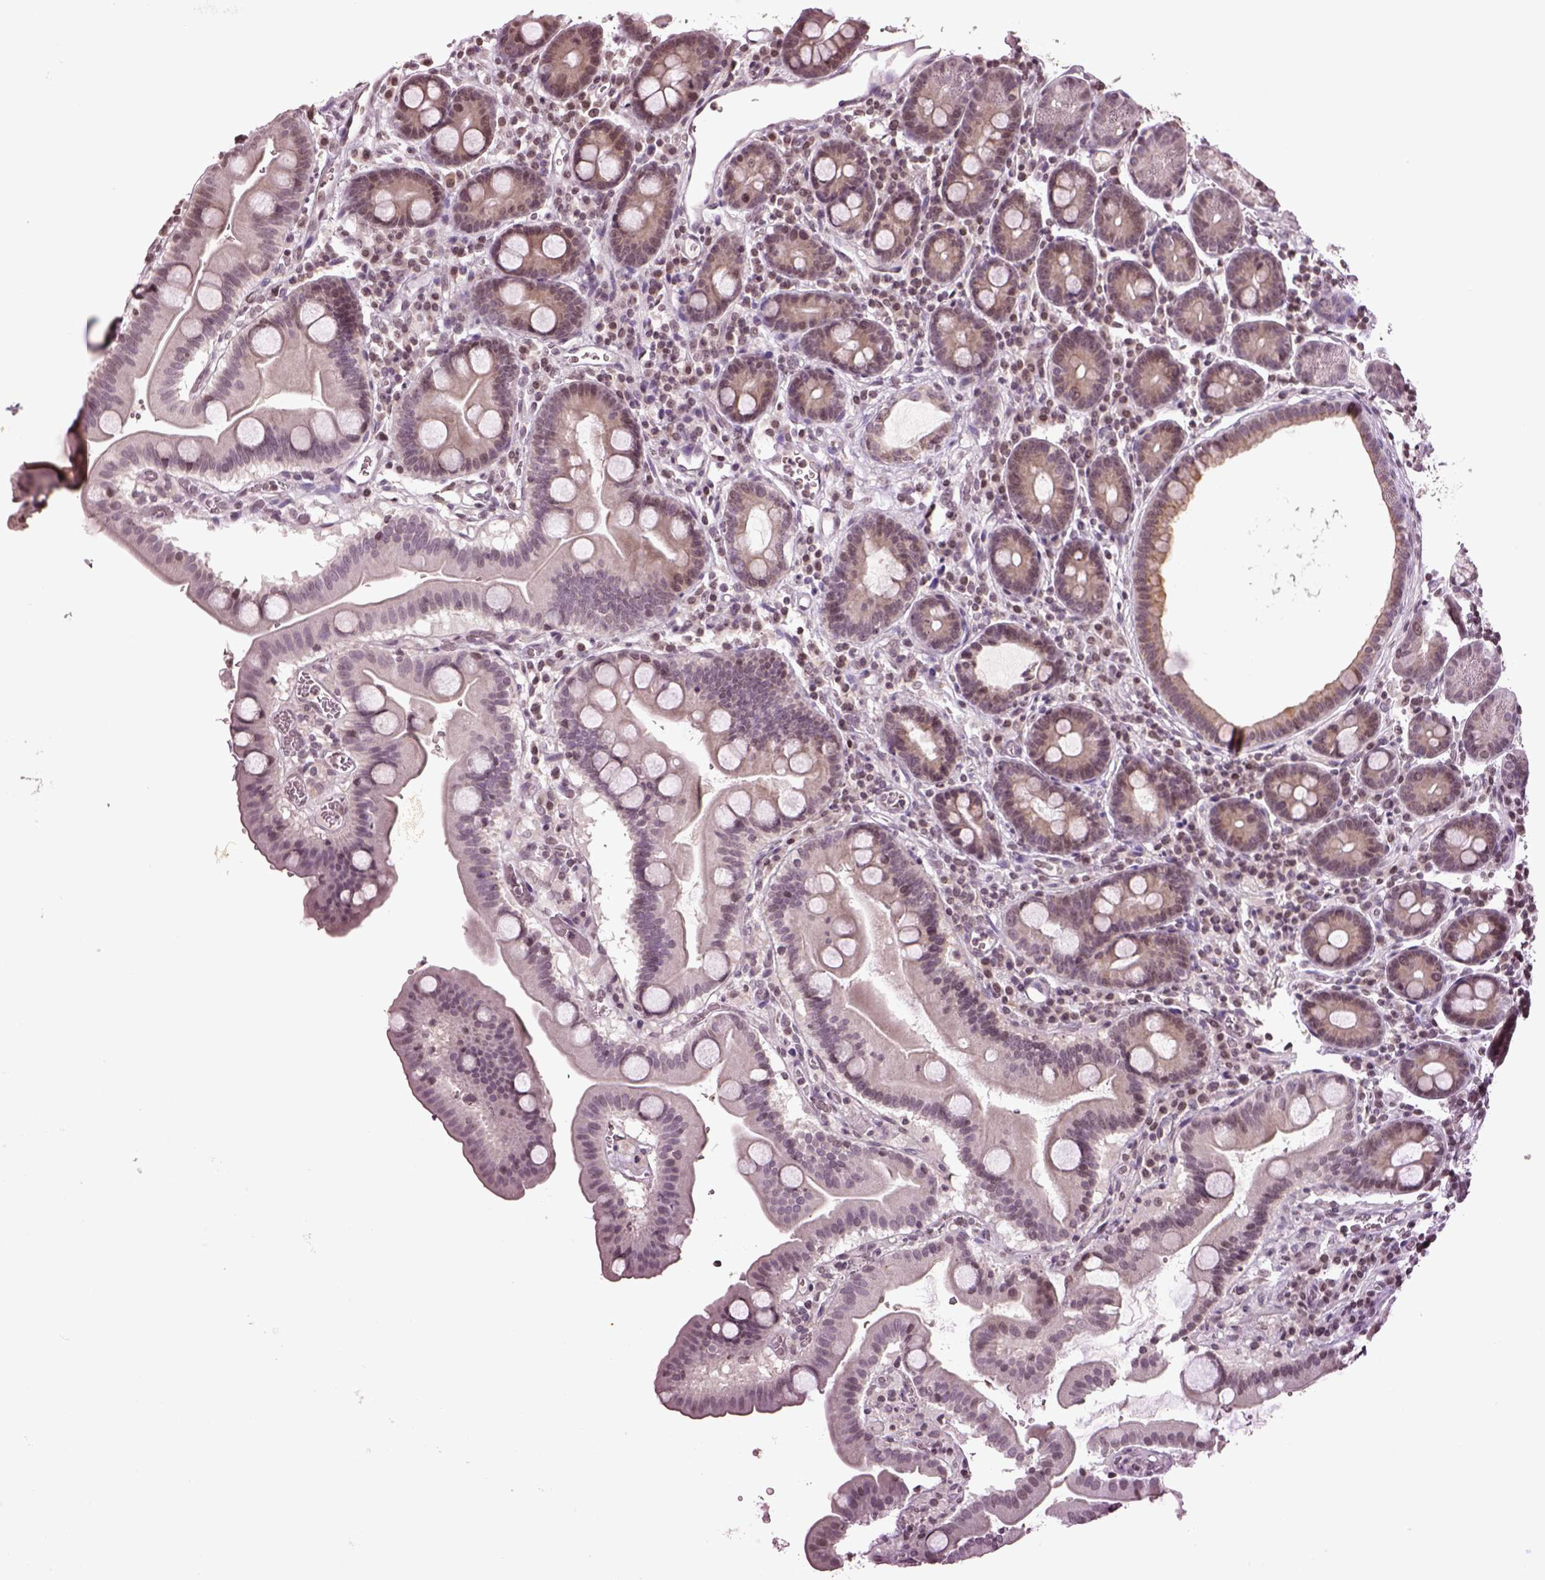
{"staining": {"intensity": "negative", "quantity": "none", "location": "none"}, "tissue": "duodenum", "cell_type": "Glandular cells", "image_type": "normal", "snomed": [{"axis": "morphology", "description": "Normal tissue, NOS"}, {"axis": "topography", "description": "Duodenum"}], "caption": "This is an immunohistochemistry (IHC) micrograph of unremarkable human duodenum. There is no expression in glandular cells.", "gene": "GRM4", "patient": {"sex": "male", "age": 59}}